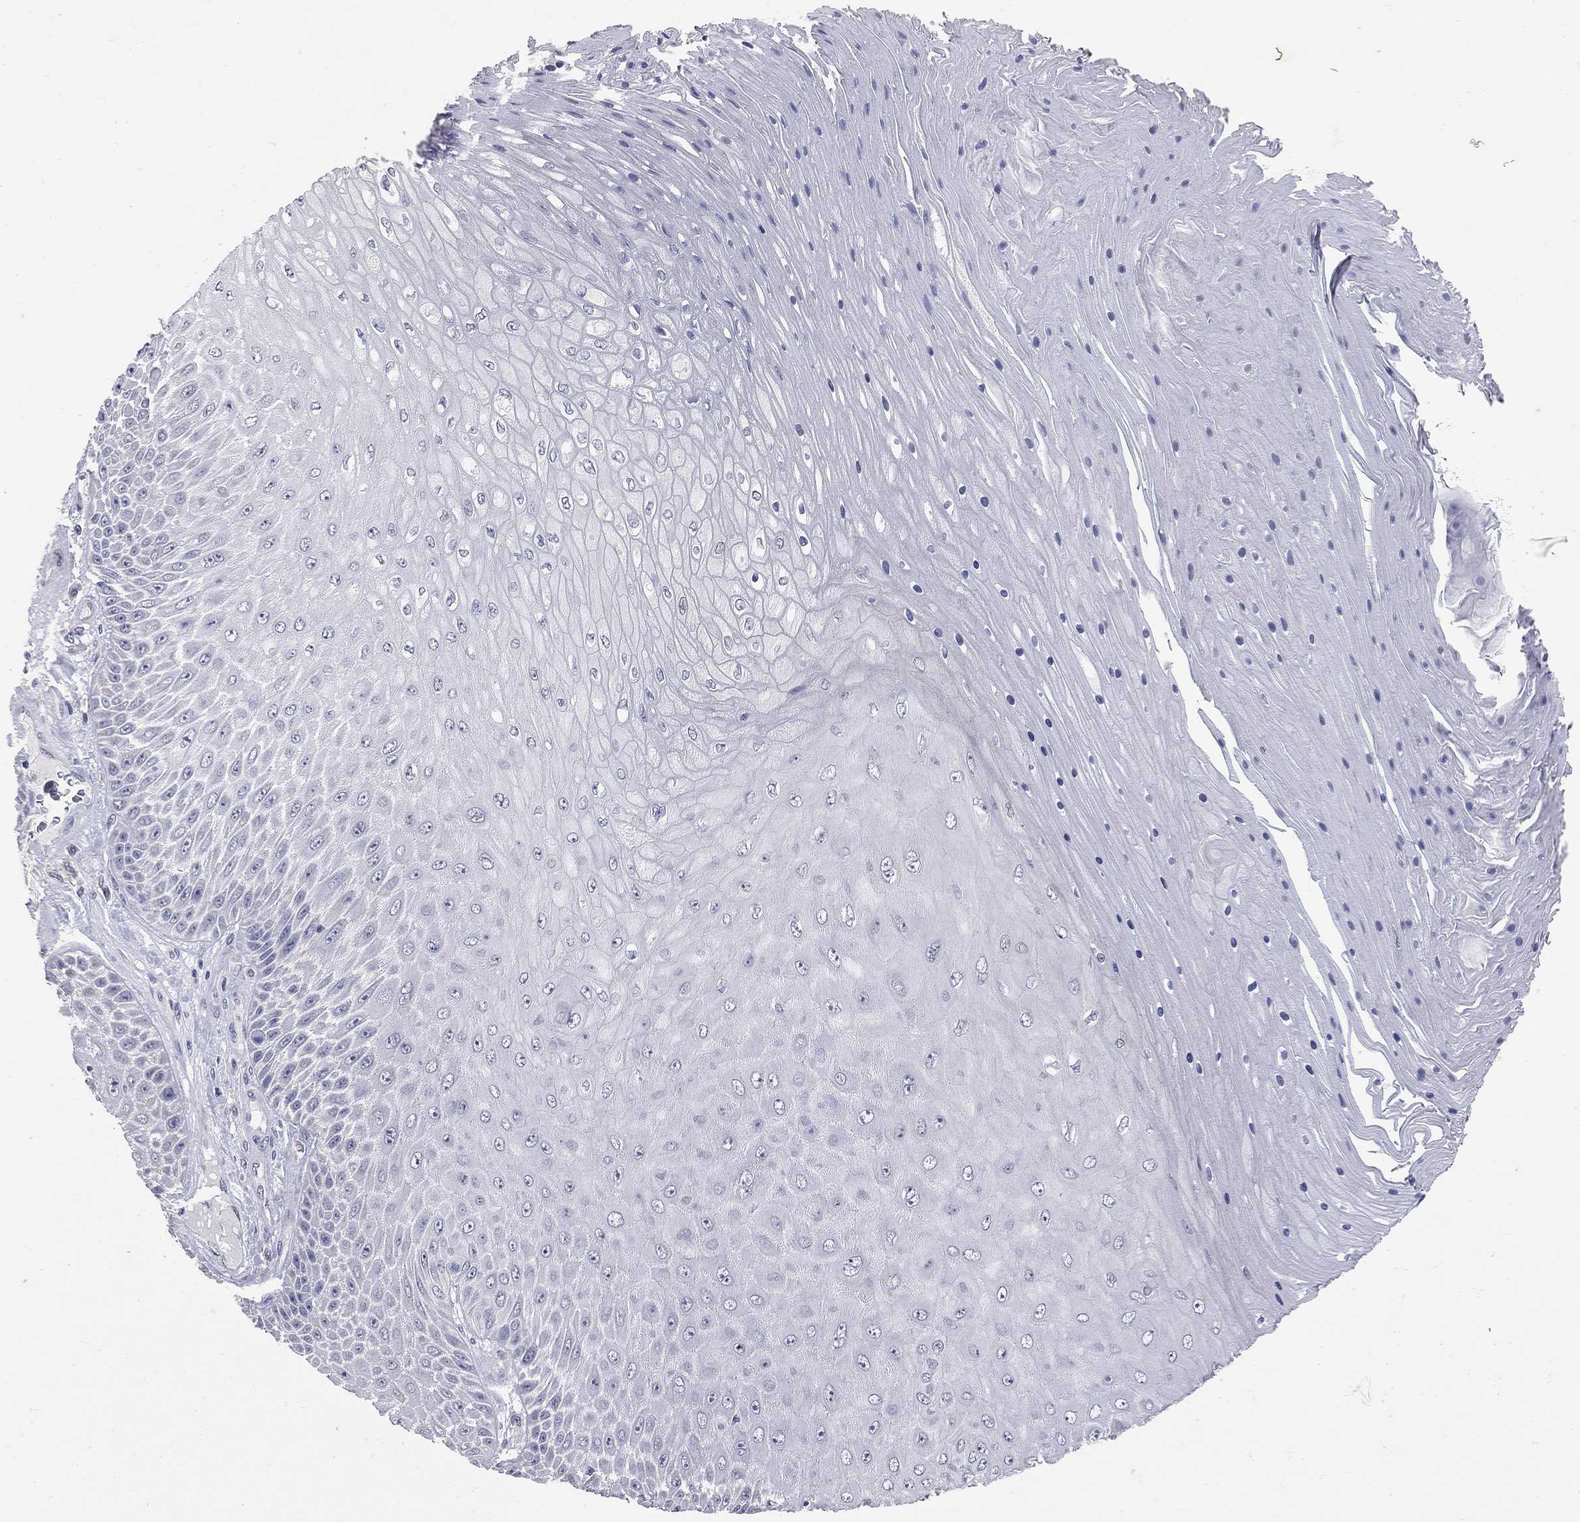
{"staining": {"intensity": "negative", "quantity": "none", "location": "none"}, "tissue": "skin cancer", "cell_type": "Tumor cells", "image_type": "cancer", "snomed": [{"axis": "morphology", "description": "Squamous cell carcinoma, NOS"}, {"axis": "topography", "description": "Skin"}], "caption": "The histopathology image demonstrates no significant expression in tumor cells of skin cancer.", "gene": "NOS2", "patient": {"sex": "male", "age": 62}}